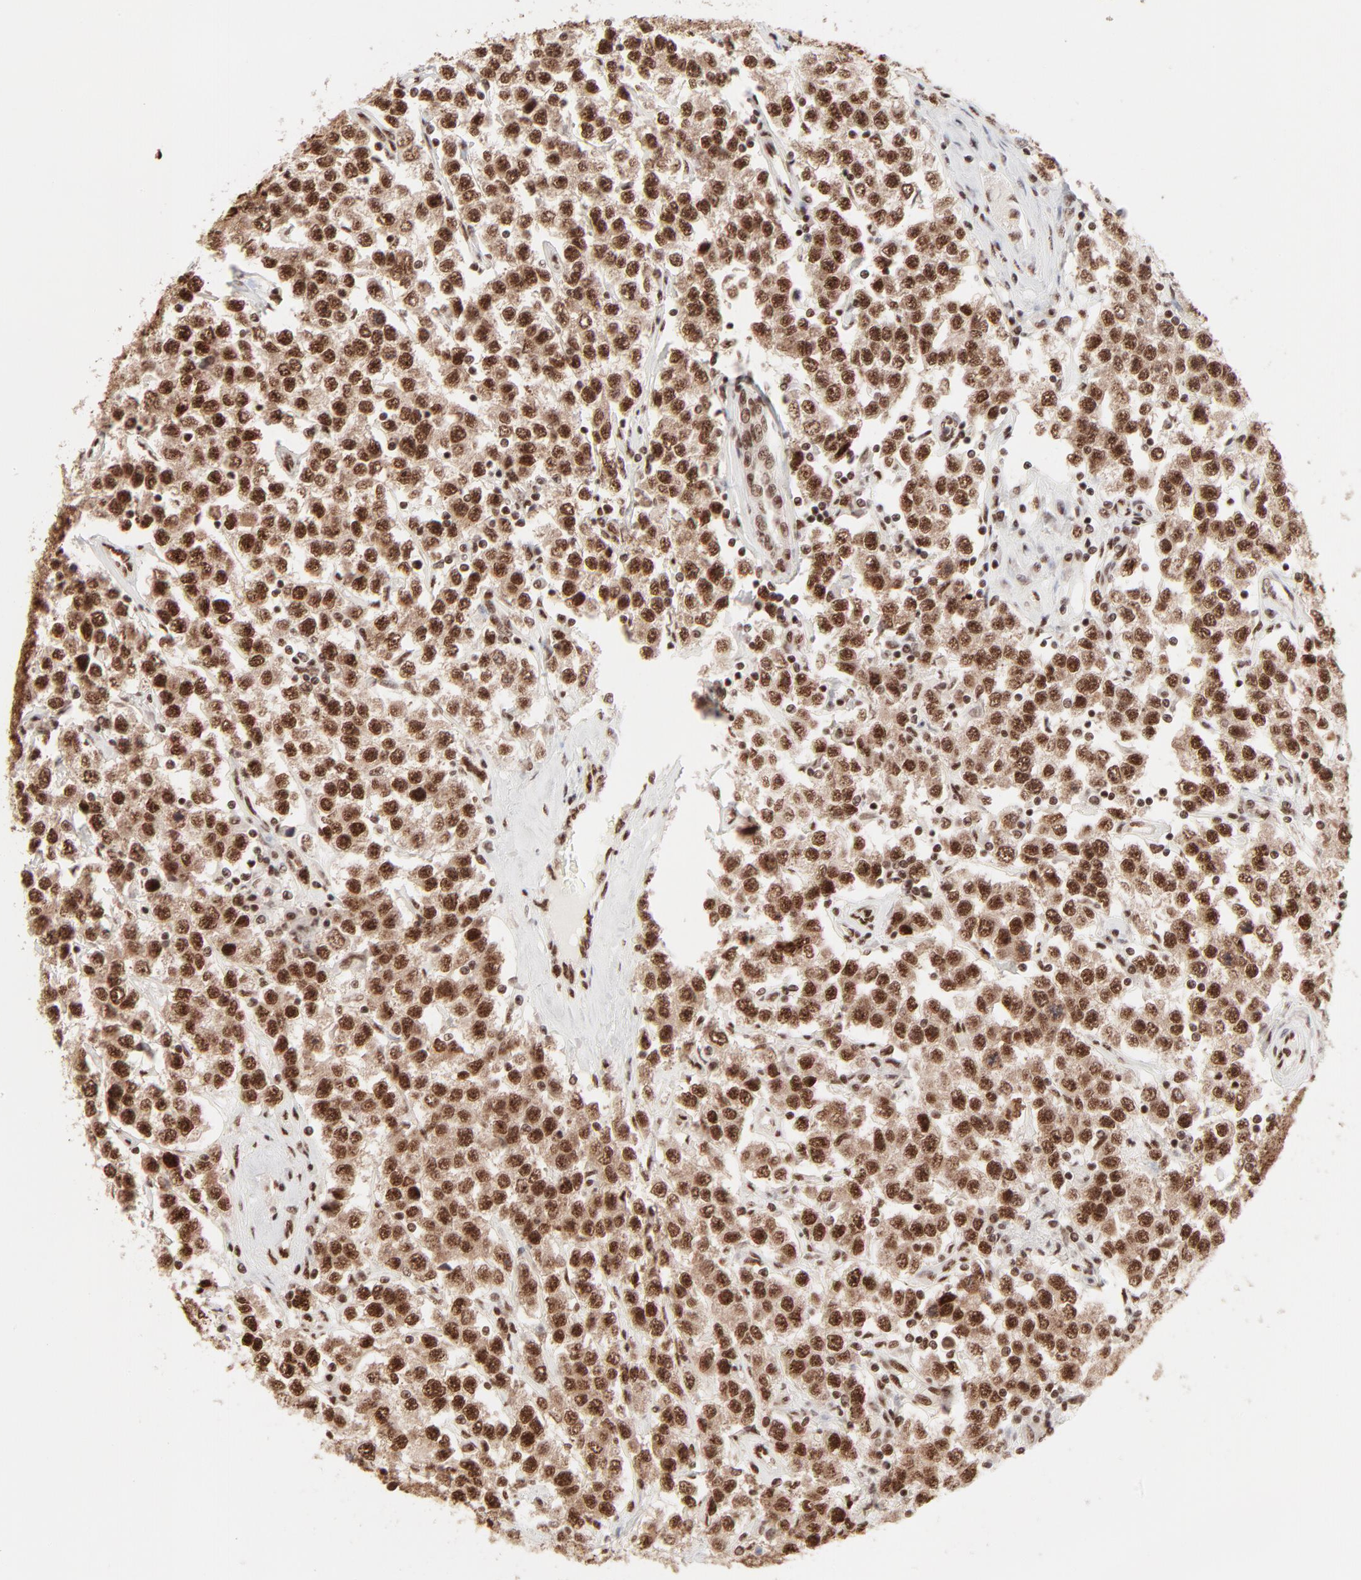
{"staining": {"intensity": "strong", "quantity": ">75%", "location": "nuclear"}, "tissue": "testis cancer", "cell_type": "Tumor cells", "image_type": "cancer", "snomed": [{"axis": "morphology", "description": "Seminoma, NOS"}, {"axis": "topography", "description": "Testis"}], "caption": "Immunohistochemical staining of human testis cancer (seminoma) reveals strong nuclear protein staining in approximately >75% of tumor cells.", "gene": "TARDBP", "patient": {"sex": "male", "age": 52}}